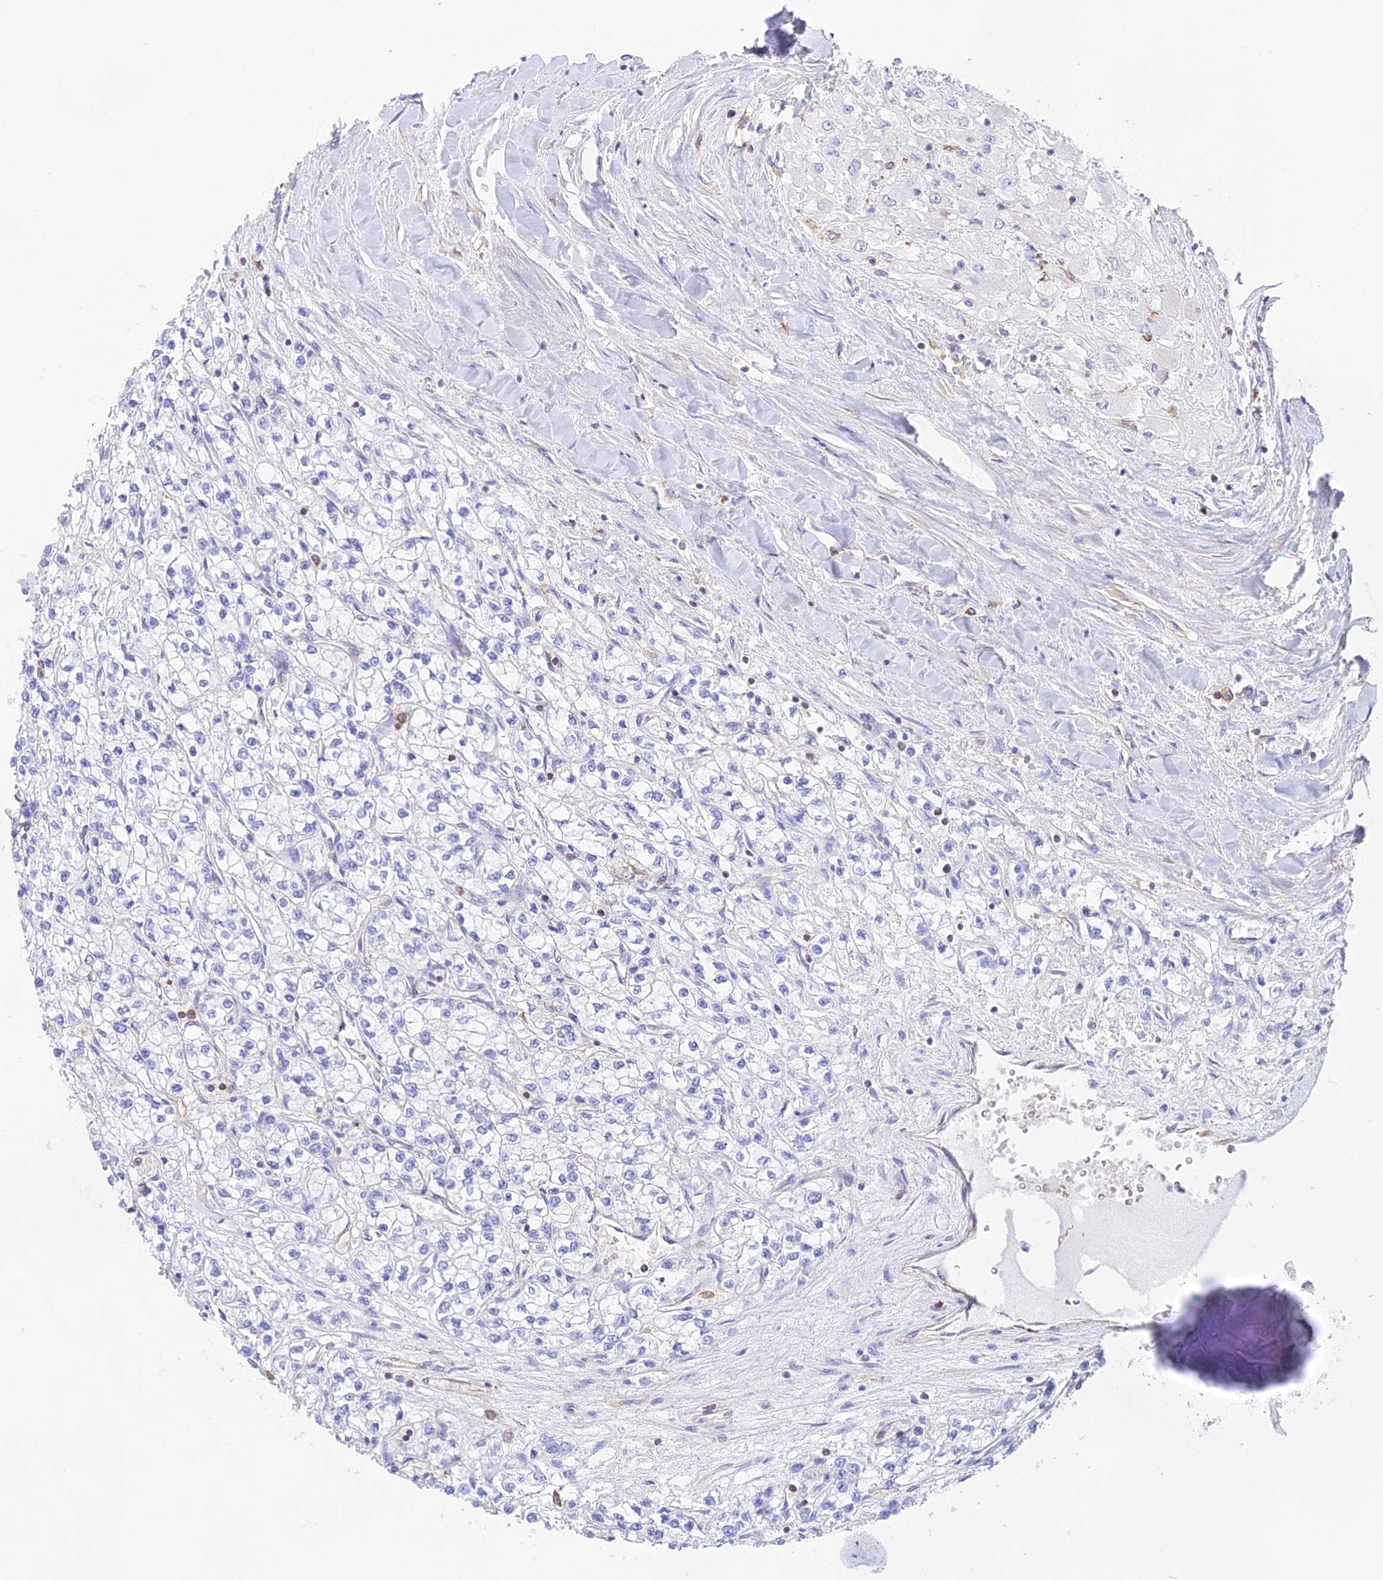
{"staining": {"intensity": "negative", "quantity": "none", "location": "none"}, "tissue": "renal cancer", "cell_type": "Tumor cells", "image_type": "cancer", "snomed": [{"axis": "morphology", "description": "Adenocarcinoma, NOS"}, {"axis": "topography", "description": "Kidney"}], "caption": "Immunohistochemistry (IHC) image of renal cancer (adenocarcinoma) stained for a protein (brown), which exhibits no expression in tumor cells.", "gene": "DENND1C", "patient": {"sex": "male", "age": 80}}